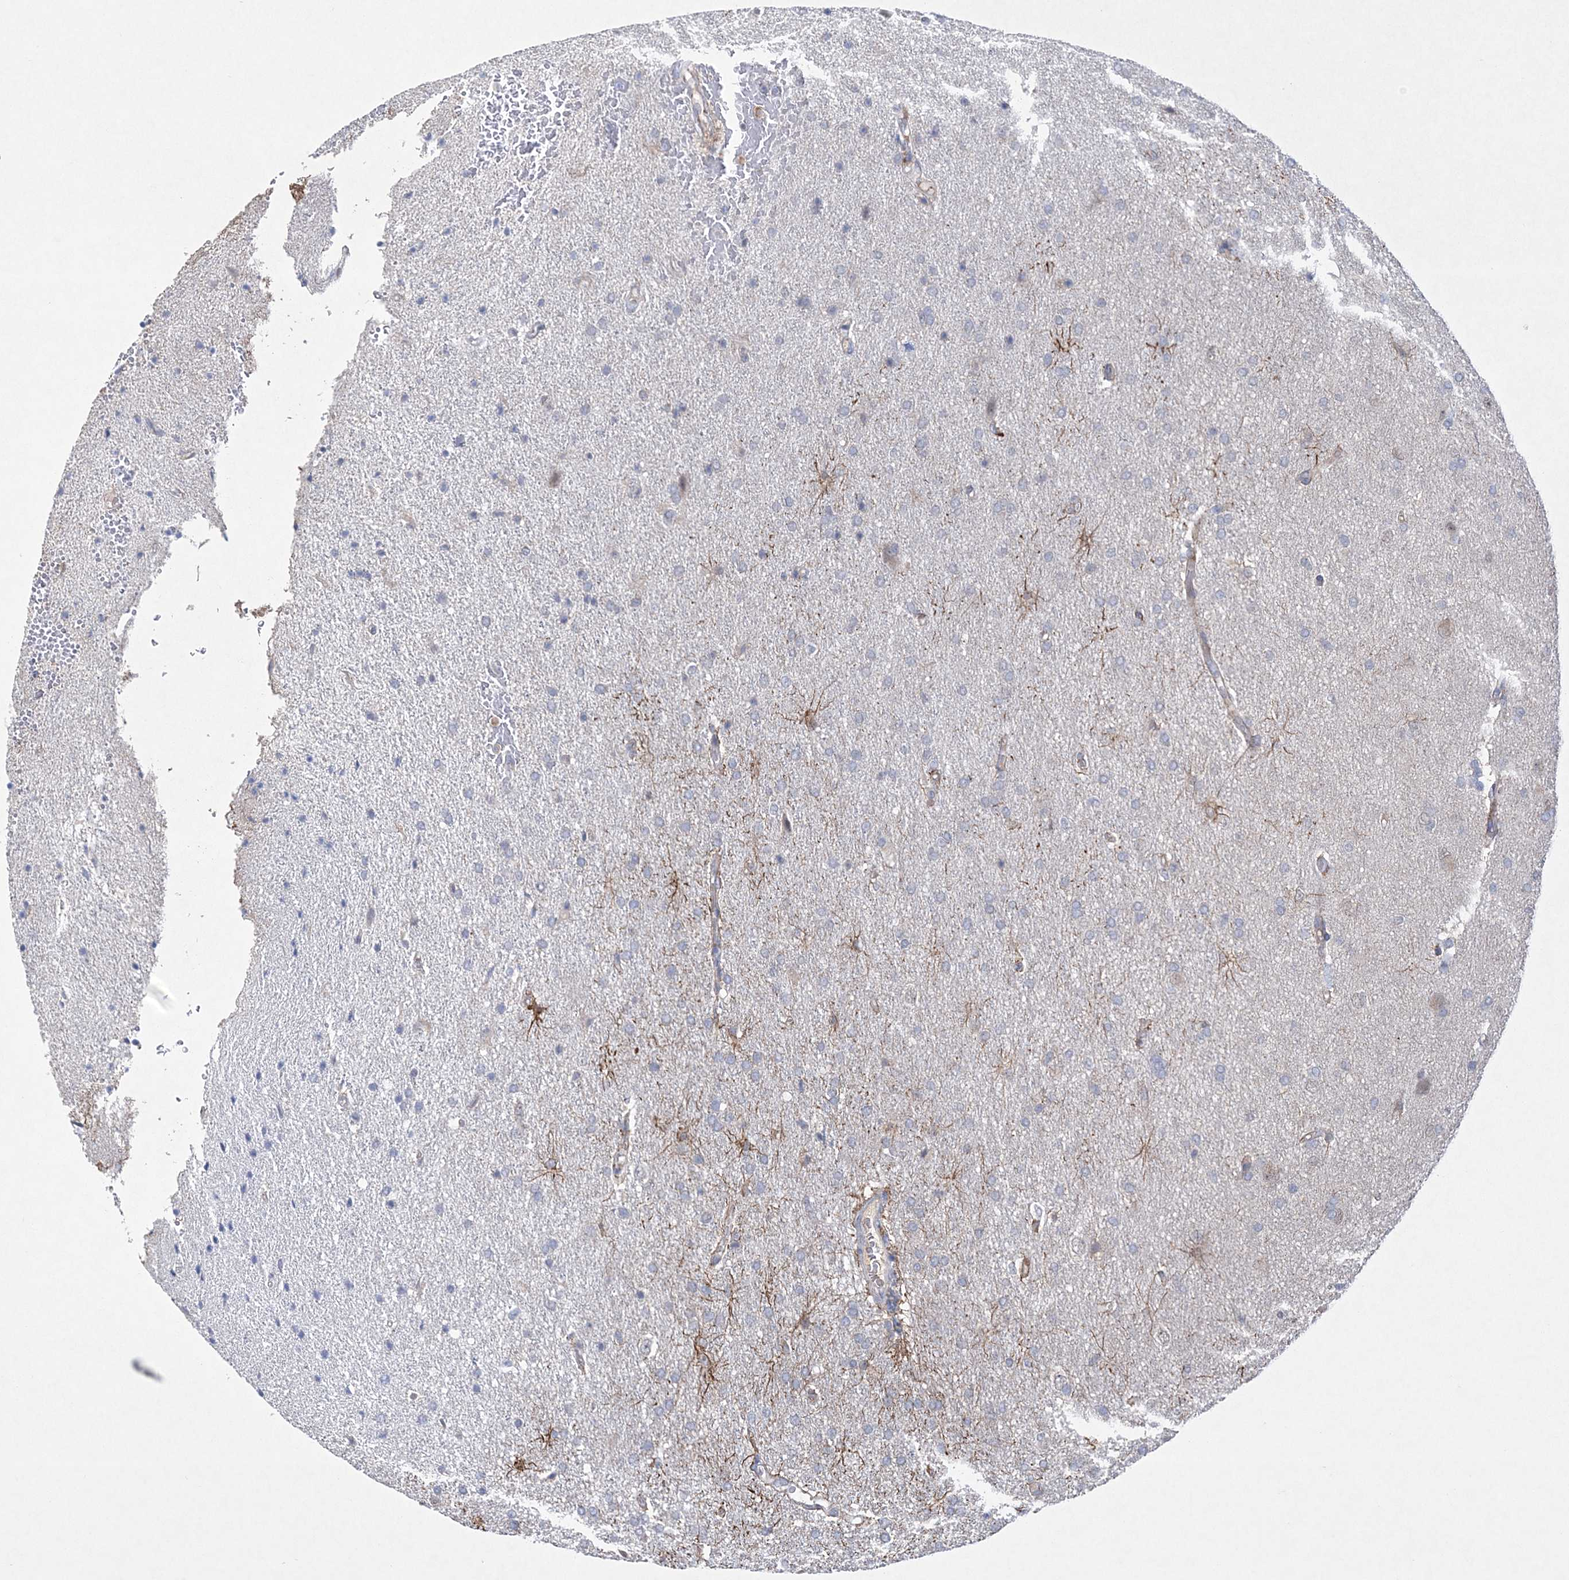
{"staining": {"intensity": "negative", "quantity": "none", "location": "none"}, "tissue": "glioma", "cell_type": "Tumor cells", "image_type": "cancer", "snomed": [{"axis": "morphology", "description": "Glioma, malignant, High grade"}, {"axis": "topography", "description": "Brain"}], "caption": "Tumor cells are negative for brown protein staining in glioma. The staining was performed using DAB to visualize the protein expression in brown, while the nuclei were stained in blue with hematoxylin (Magnification: 20x).", "gene": "DPCD", "patient": {"sex": "male", "age": 72}}